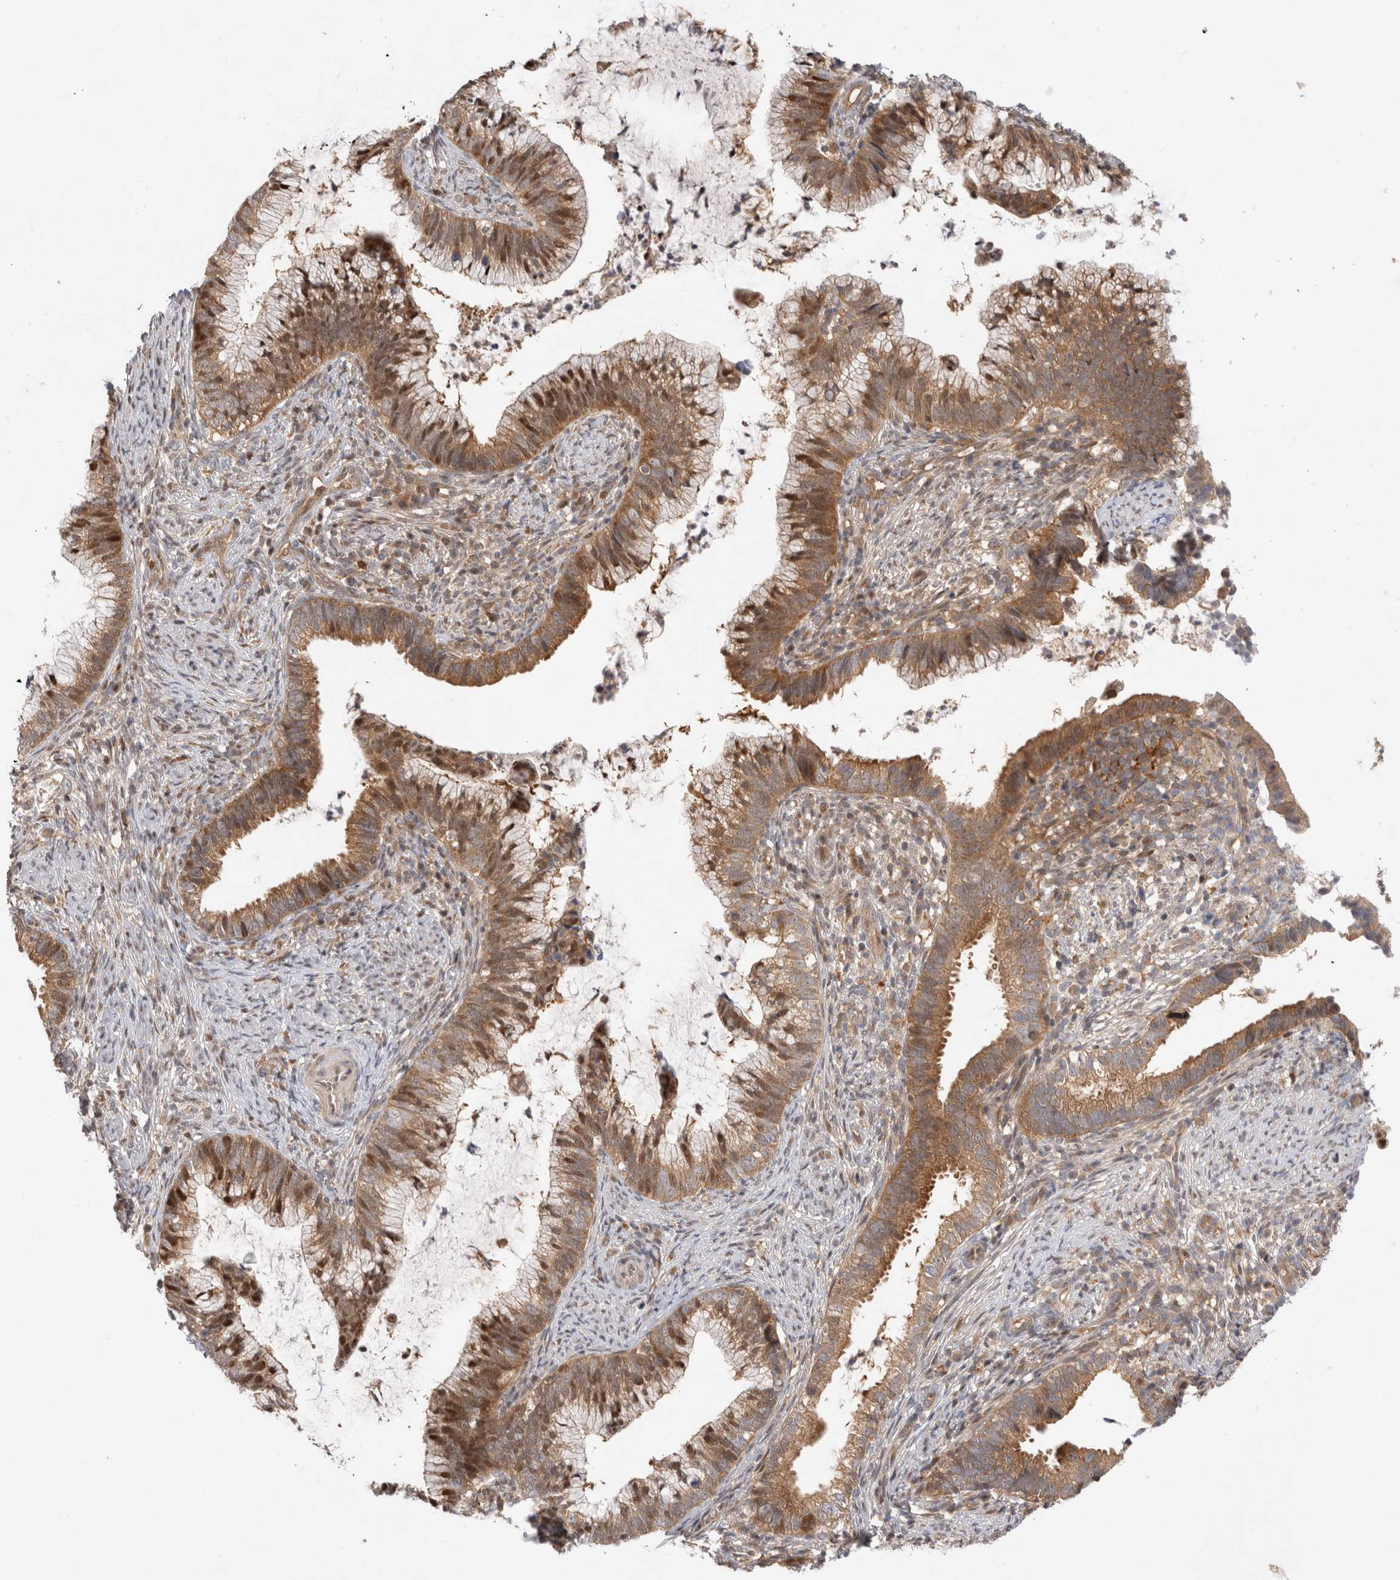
{"staining": {"intensity": "moderate", "quantity": ">75%", "location": "cytoplasmic/membranous,nuclear"}, "tissue": "cervical cancer", "cell_type": "Tumor cells", "image_type": "cancer", "snomed": [{"axis": "morphology", "description": "Adenocarcinoma, NOS"}, {"axis": "topography", "description": "Cervix"}], "caption": "Immunohistochemical staining of cervical cancer (adenocarcinoma) exhibits medium levels of moderate cytoplasmic/membranous and nuclear staining in about >75% of tumor cells.", "gene": "HTT", "patient": {"sex": "female", "age": 36}}